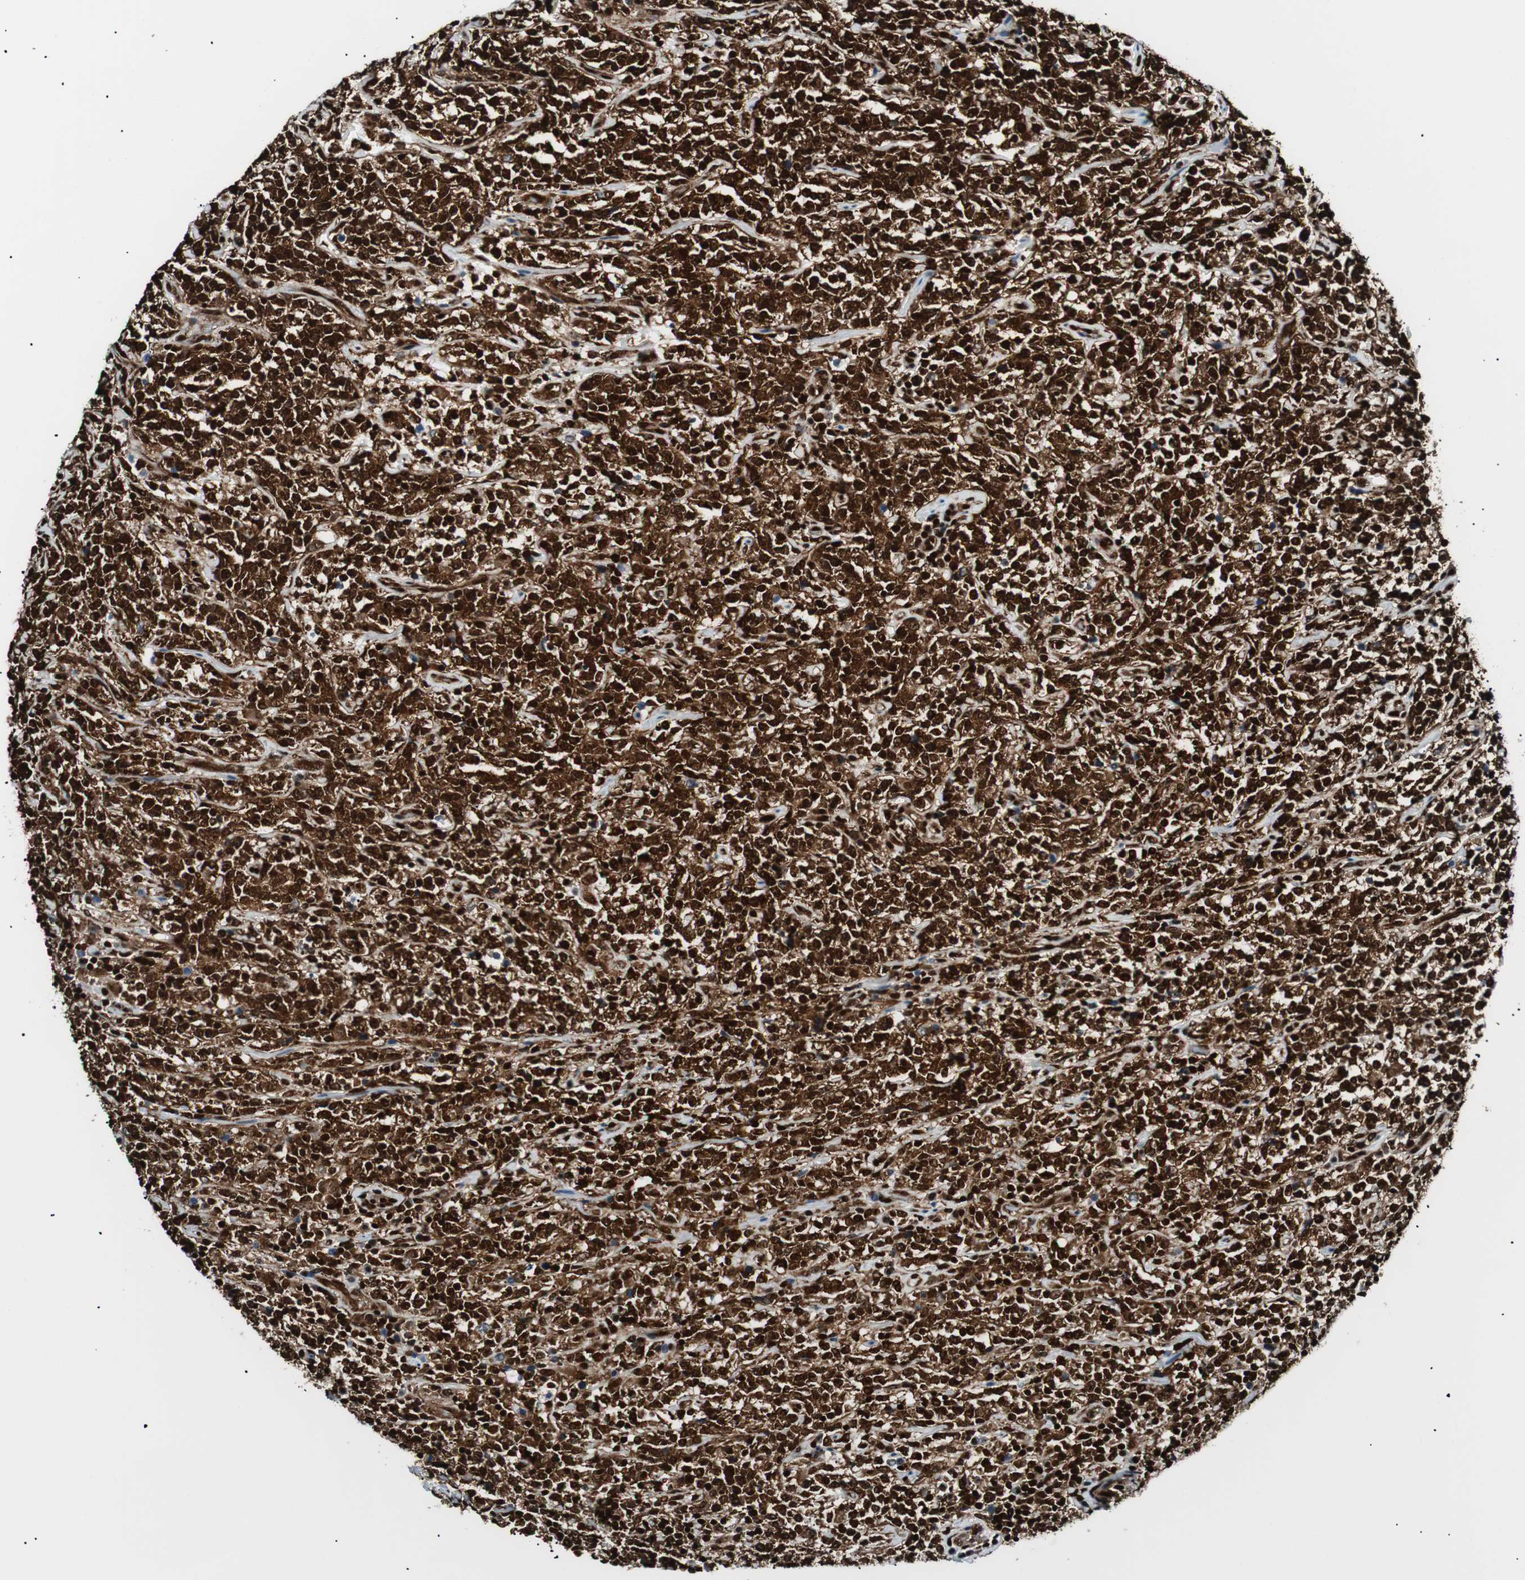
{"staining": {"intensity": "strong", "quantity": ">75%", "location": "nuclear"}, "tissue": "lymphoma", "cell_type": "Tumor cells", "image_type": "cancer", "snomed": [{"axis": "morphology", "description": "Malignant lymphoma, non-Hodgkin's type, High grade"}, {"axis": "topography", "description": "Soft tissue"}], "caption": "Immunohistochemical staining of high-grade malignant lymphoma, non-Hodgkin's type exhibits high levels of strong nuclear protein staining in about >75% of tumor cells. Immunohistochemistry stains the protein in brown and the nuclei are stained blue.", "gene": "EWSR1", "patient": {"sex": "male", "age": 18}}